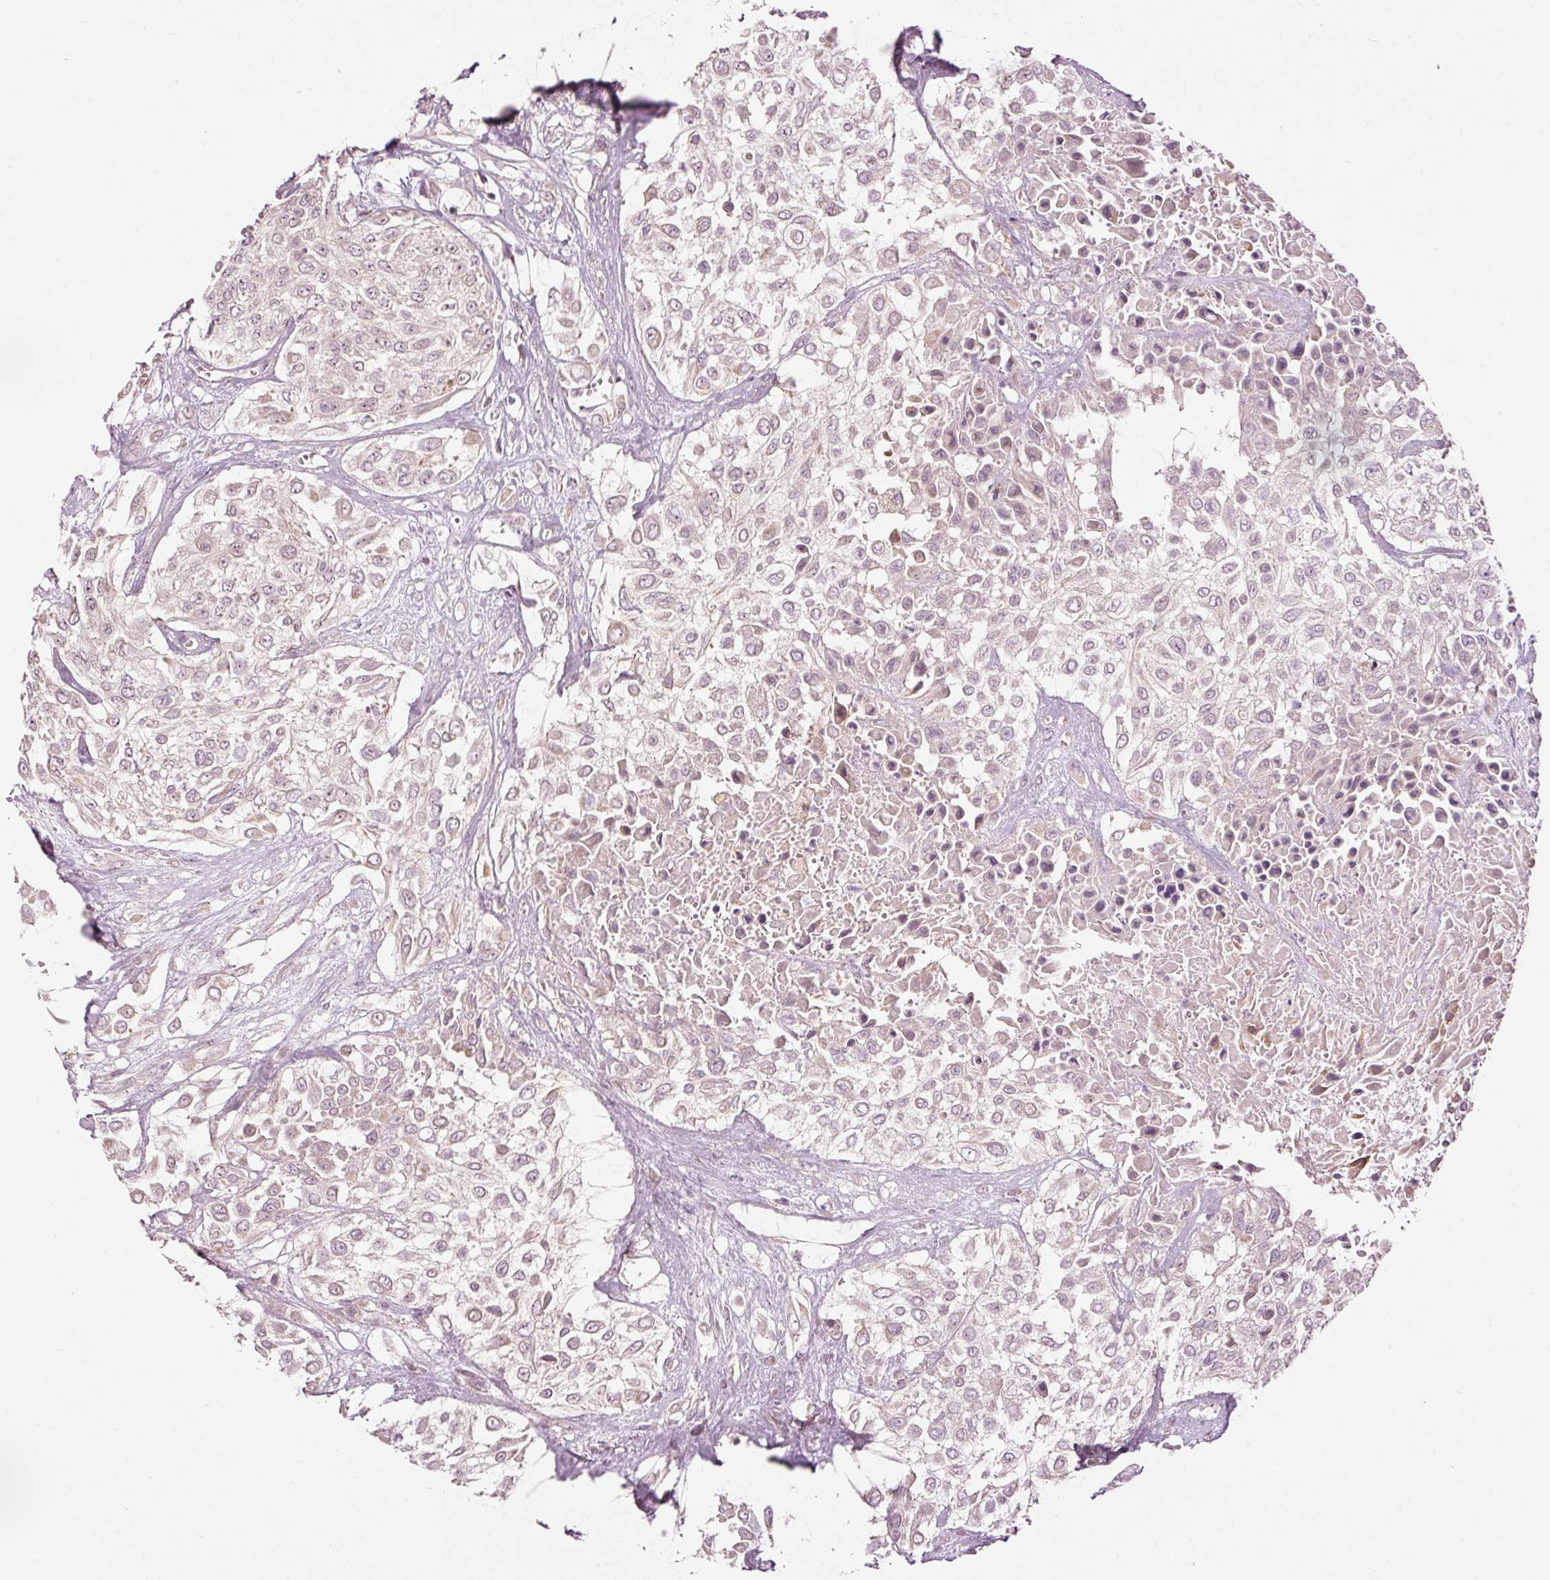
{"staining": {"intensity": "weak", "quantity": "<25%", "location": "cytoplasmic/membranous"}, "tissue": "urothelial cancer", "cell_type": "Tumor cells", "image_type": "cancer", "snomed": [{"axis": "morphology", "description": "Urothelial carcinoma, High grade"}, {"axis": "topography", "description": "Urinary bladder"}], "caption": "Immunohistochemical staining of urothelial carcinoma (high-grade) exhibits no significant positivity in tumor cells.", "gene": "CDC20B", "patient": {"sex": "male", "age": 57}}